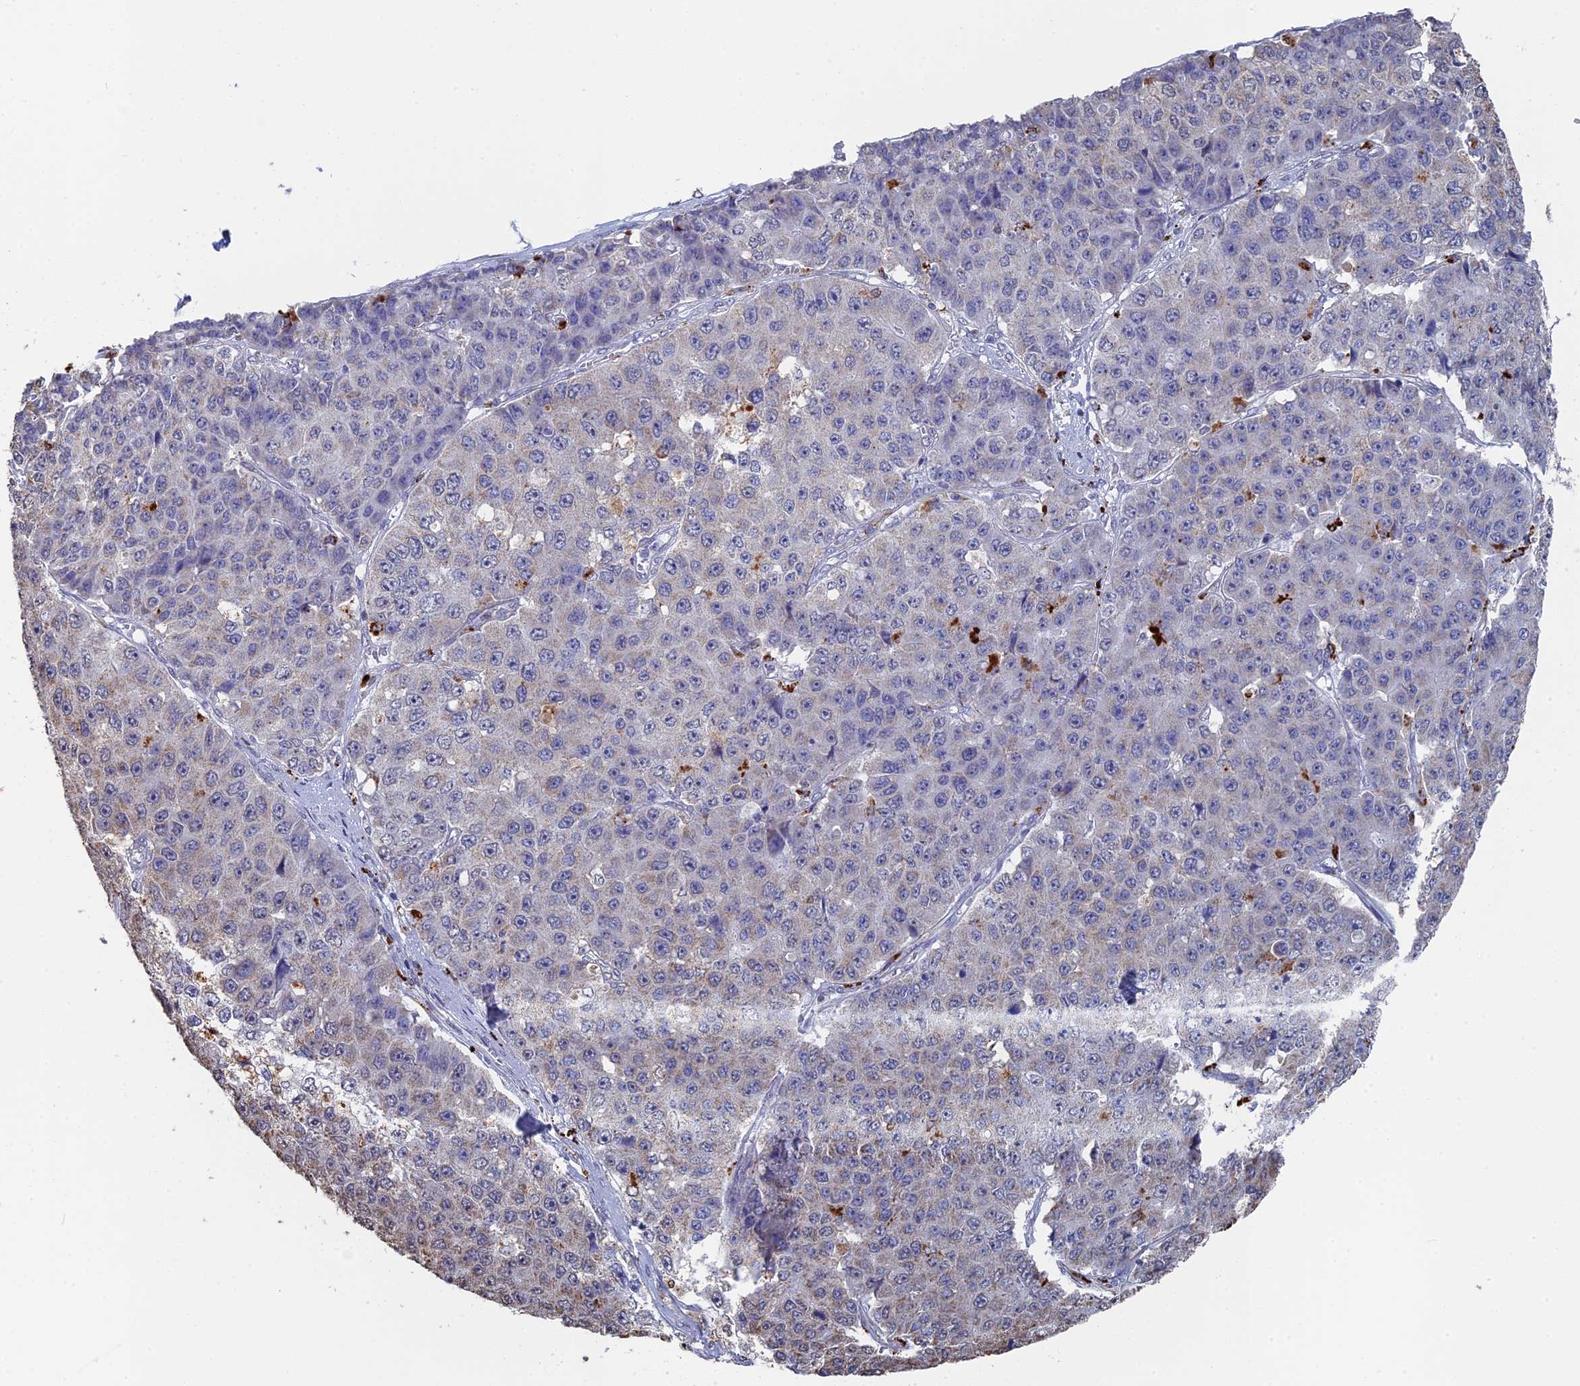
{"staining": {"intensity": "negative", "quantity": "none", "location": "none"}, "tissue": "pancreatic cancer", "cell_type": "Tumor cells", "image_type": "cancer", "snomed": [{"axis": "morphology", "description": "Adenocarcinoma, NOS"}, {"axis": "topography", "description": "Pancreas"}], "caption": "Protein analysis of adenocarcinoma (pancreatic) exhibits no significant staining in tumor cells. Brightfield microscopy of immunohistochemistry stained with DAB (3,3'-diaminobenzidine) (brown) and hematoxylin (blue), captured at high magnification.", "gene": "SMG9", "patient": {"sex": "male", "age": 50}}